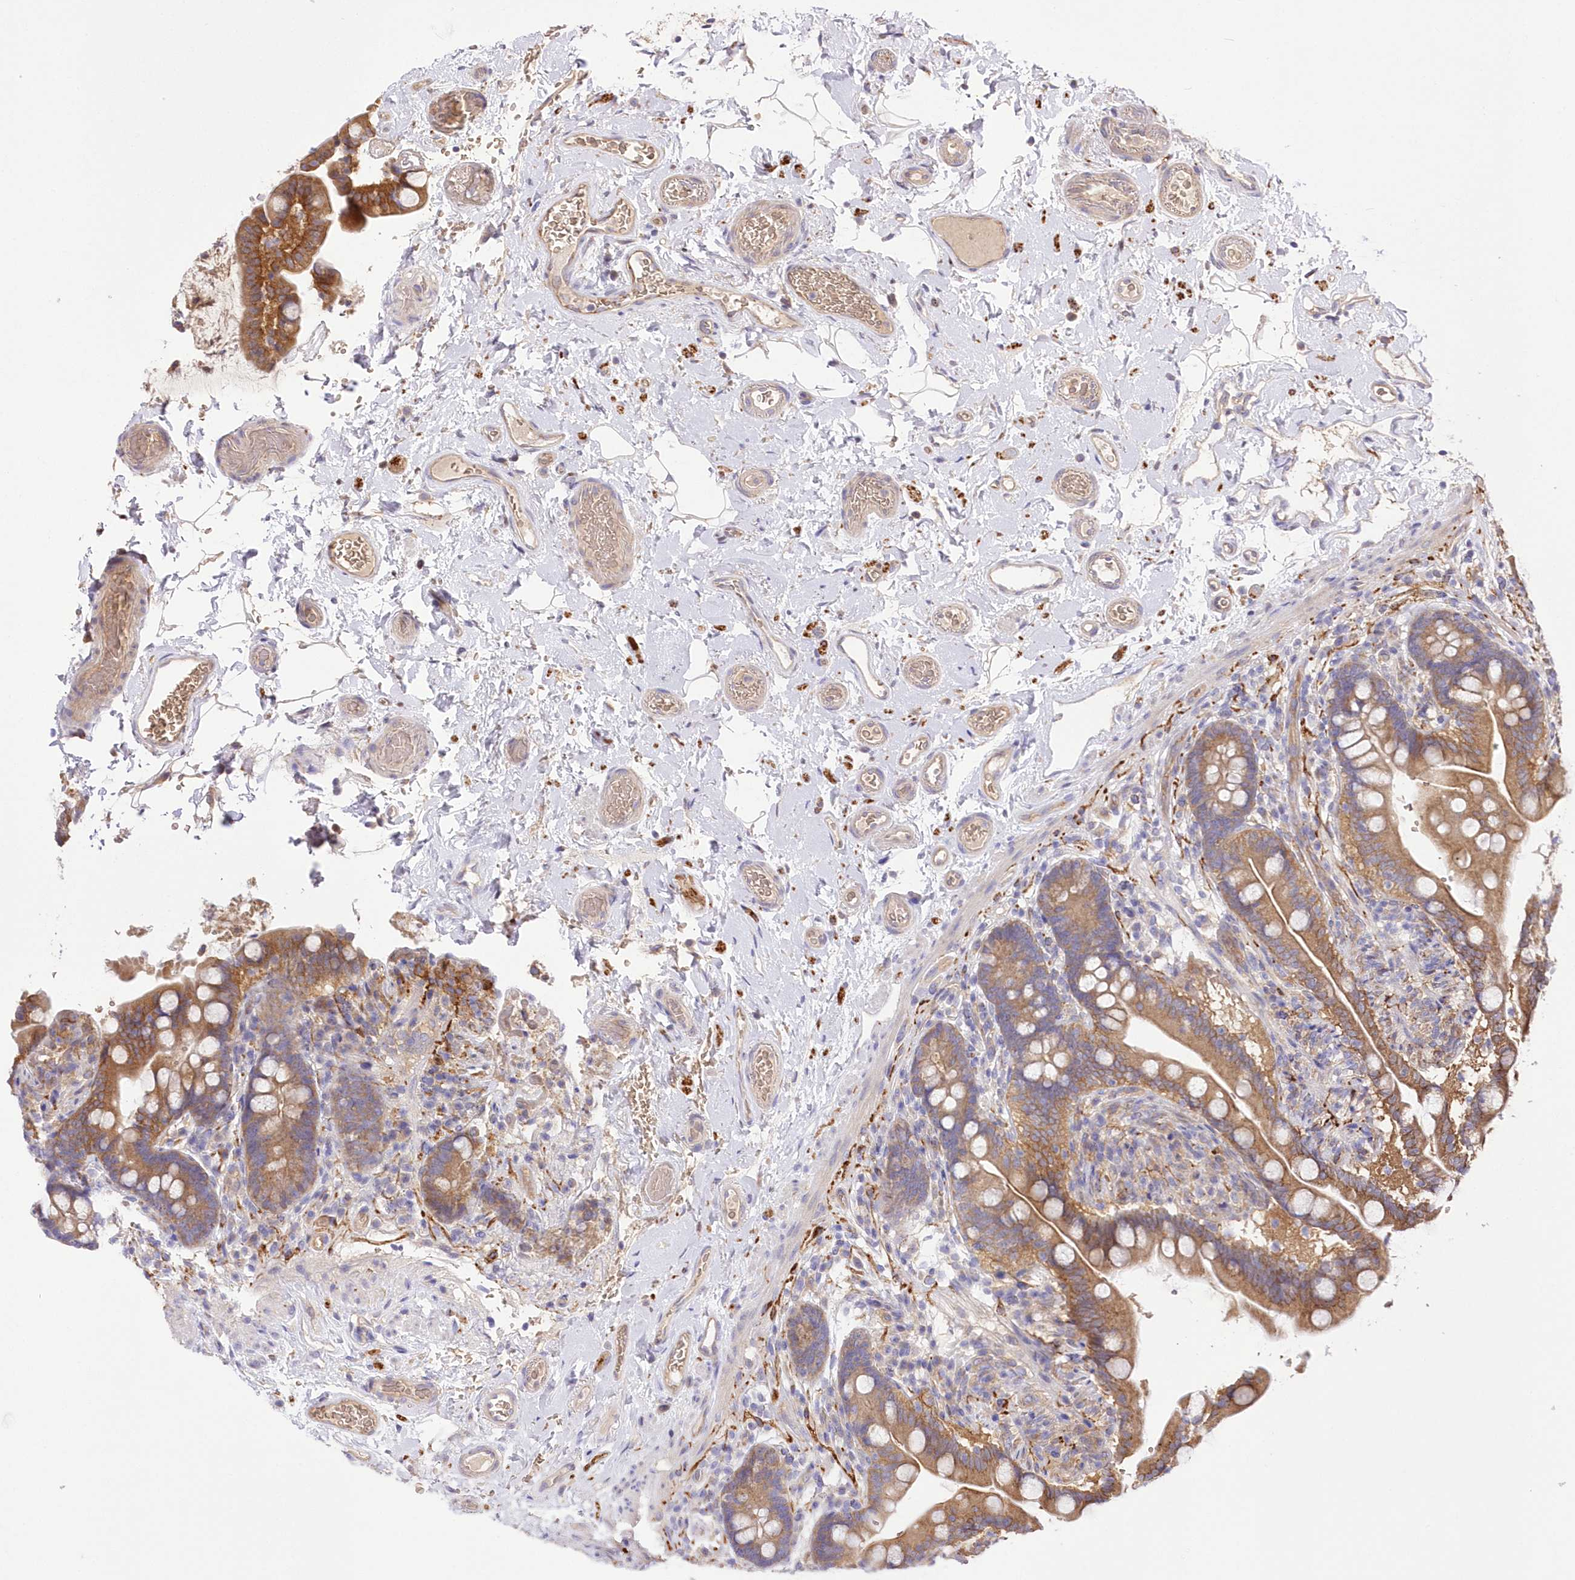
{"staining": {"intensity": "weak", "quantity": ">75%", "location": "cytoplasmic/membranous"}, "tissue": "colon", "cell_type": "Endothelial cells", "image_type": "normal", "snomed": [{"axis": "morphology", "description": "Normal tissue, NOS"}, {"axis": "topography", "description": "Smooth muscle"}, {"axis": "topography", "description": "Colon"}], "caption": "The image demonstrates immunohistochemical staining of benign colon. There is weak cytoplasmic/membranous expression is appreciated in approximately >75% of endothelial cells. (brown staining indicates protein expression, while blue staining denotes nuclei).", "gene": "FCHO2", "patient": {"sex": "male", "age": 73}}